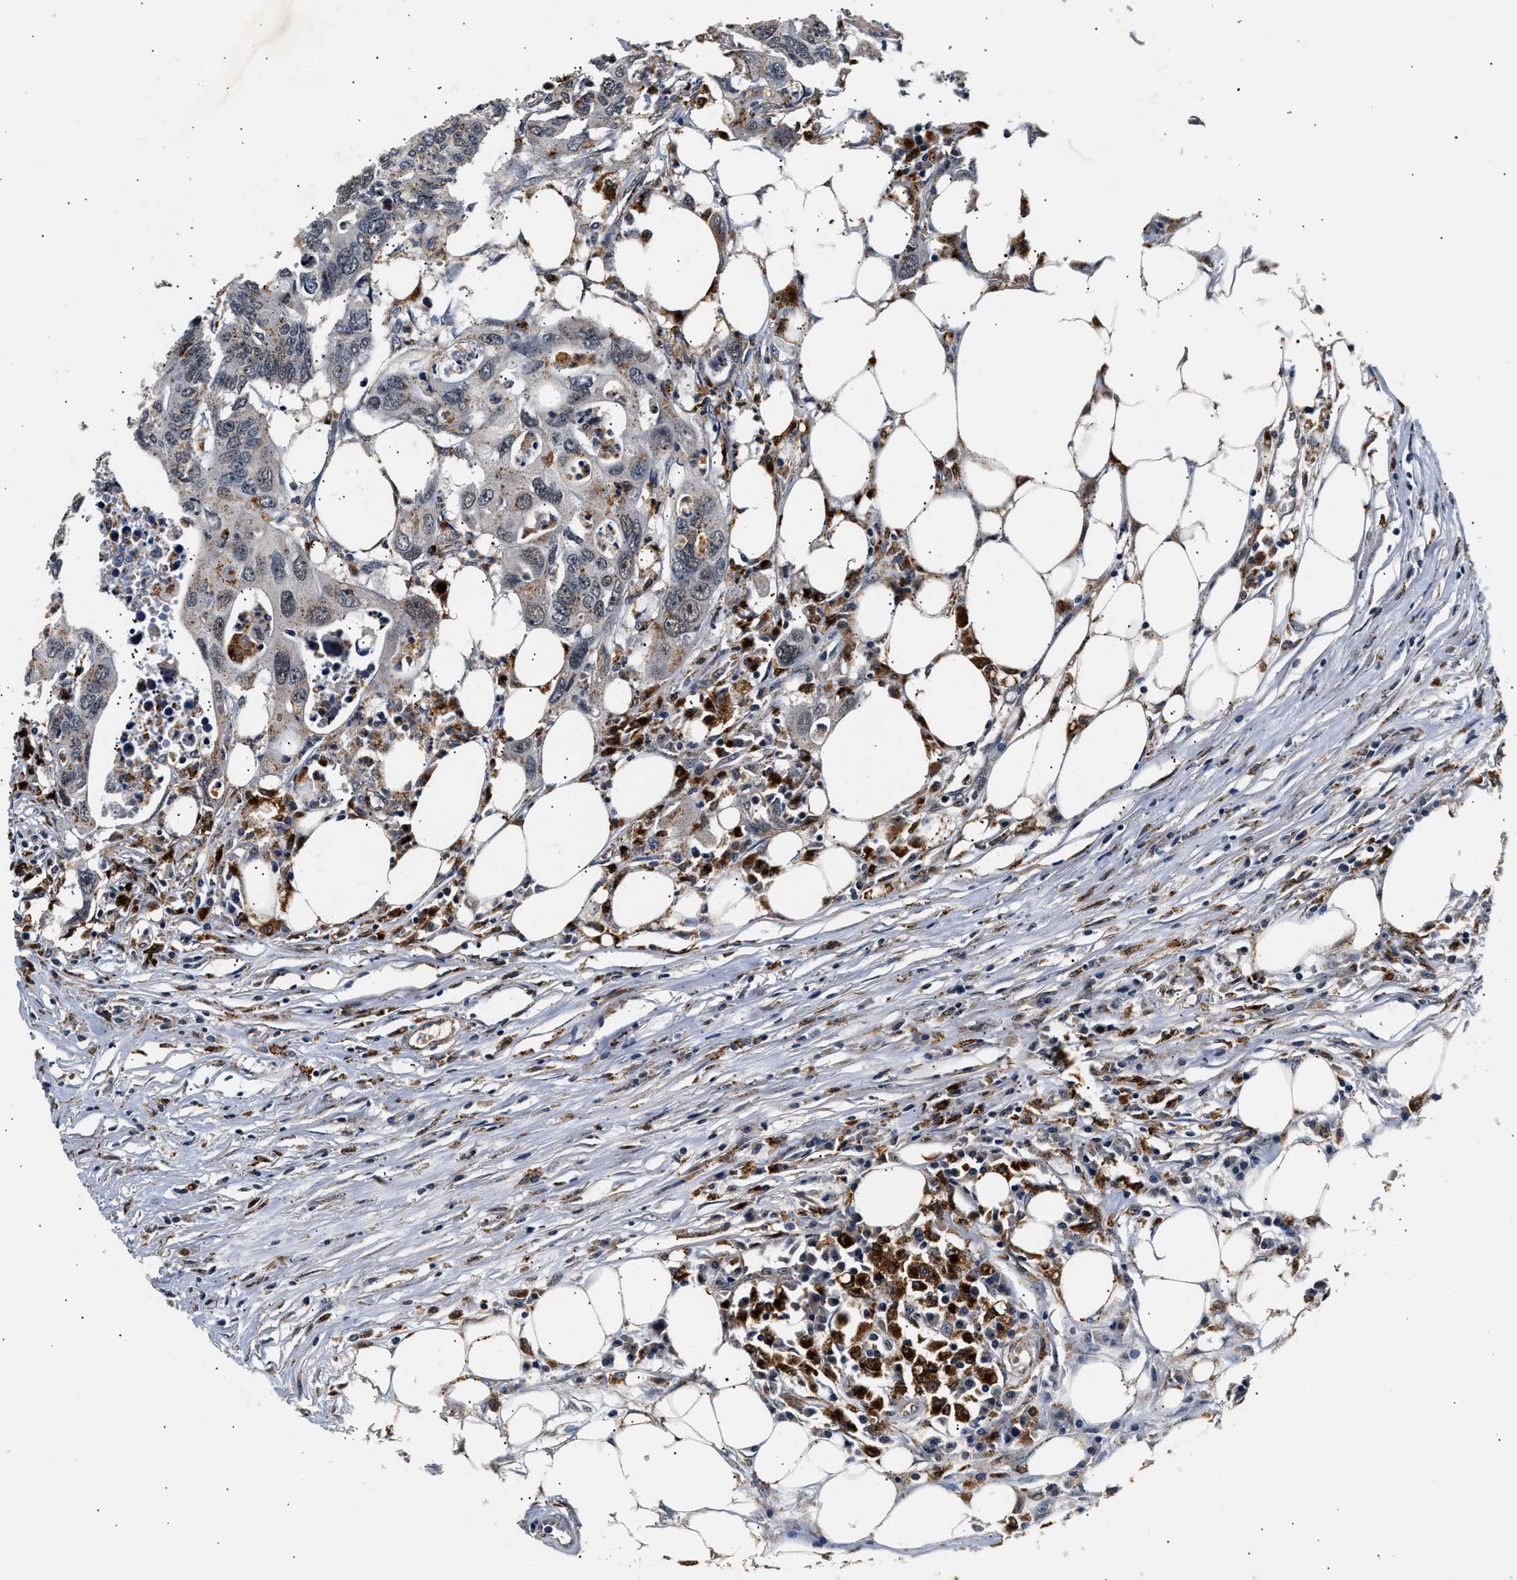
{"staining": {"intensity": "moderate", "quantity": "25%-75%", "location": "cytoplasmic/membranous"}, "tissue": "colorectal cancer", "cell_type": "Tumor cells", "image_type": "cancer", "snomed": [{"axis": "morphology", "description": "Adenocarcinoma, NOS"}, {"axis": "topography", "description": "Colon"}], "caption": "High-magnification brightfield microscopy of colorectal cancer stained with DAB (brown) and counterstained with hematoxylin (blue). tumor cells exhibit moderate cytoplasmic/membranous staining is appreciated in approximately25%-75% of cells.", "gene": "SMU1", "patient": {"sex": "male", "age": 71}}